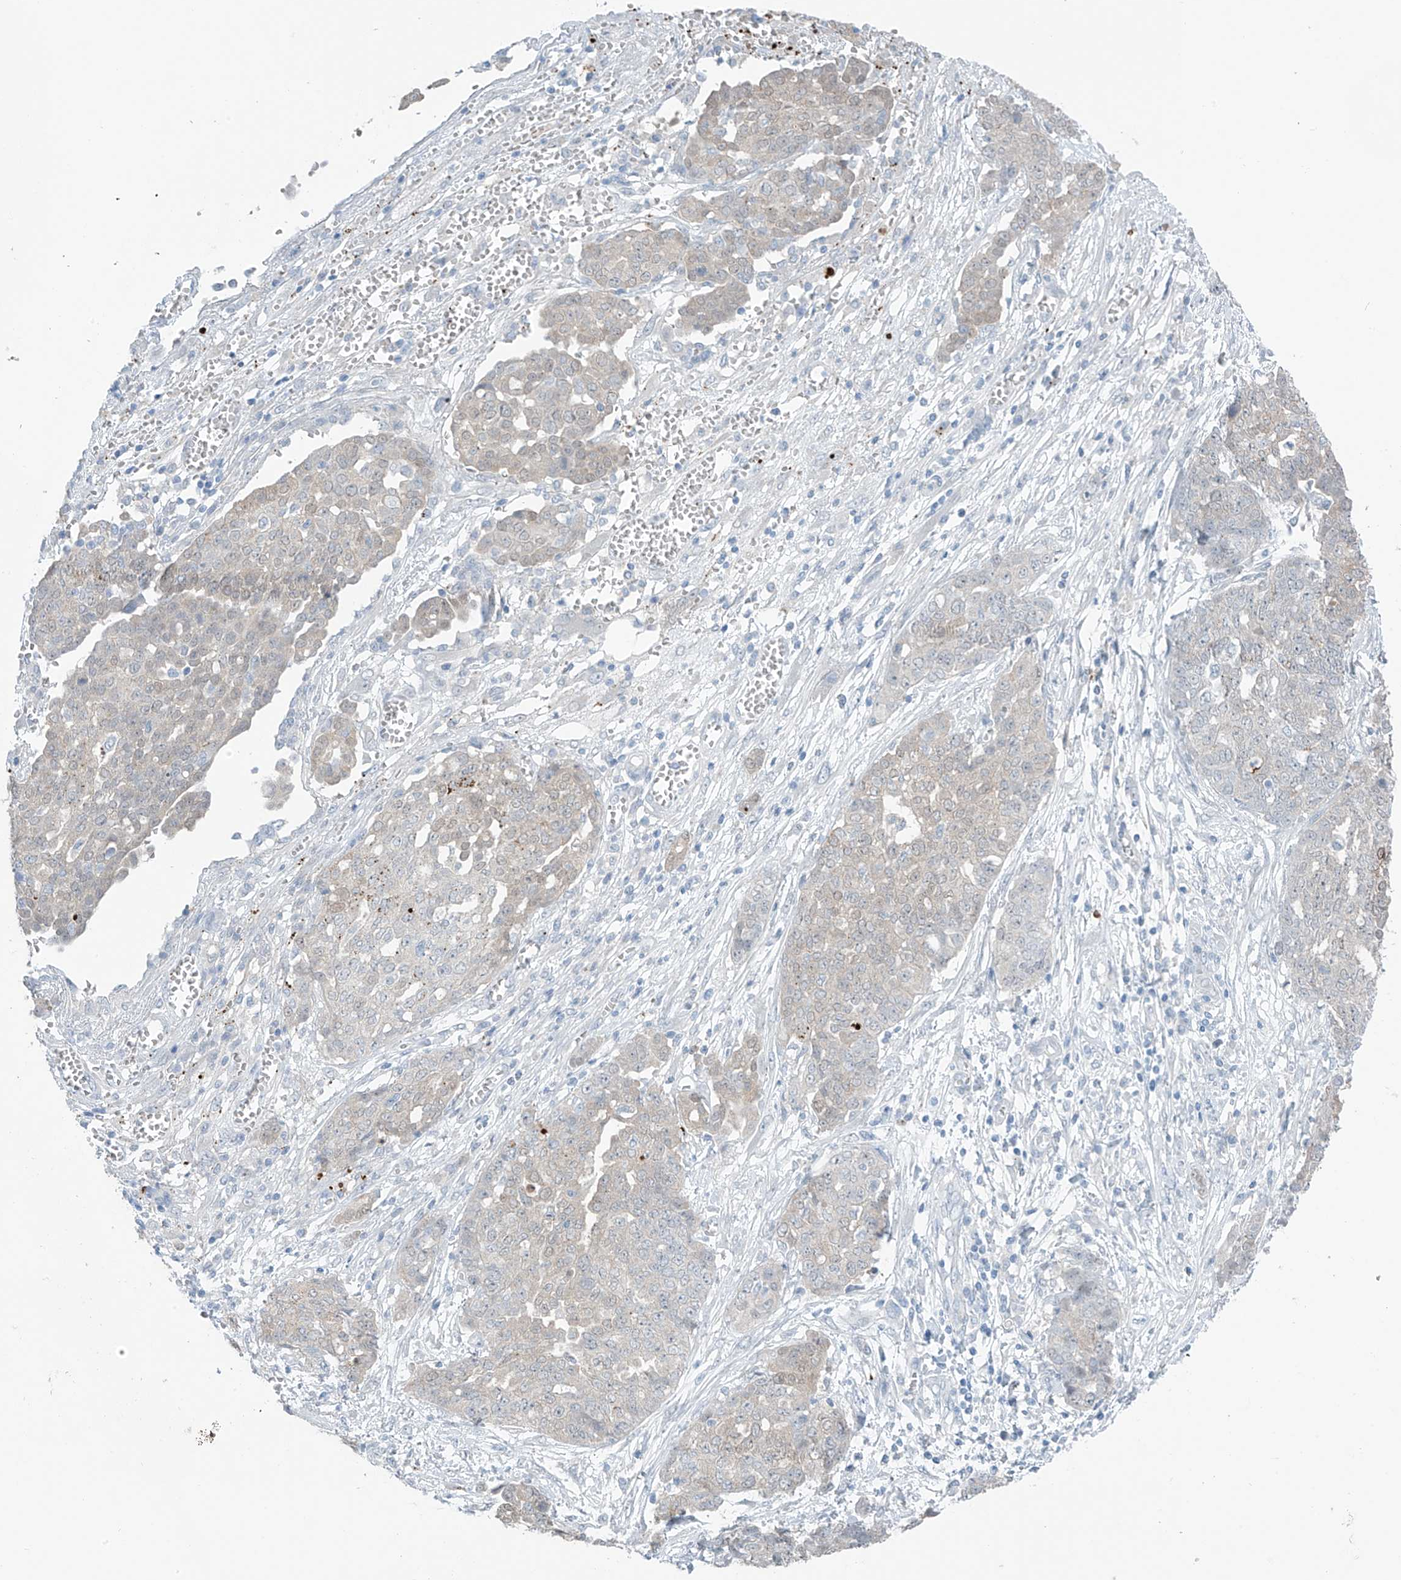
{"staining": {"intensity": "negative", "quantity": "none", "location": "none"}, "tissue": "ovarian cancer", "cell_type": "Tumor cells", "image_type": "cancer", "snomed": [{"axis": "morphology", "description": "Cystadenocarcinoma, serous, NOS"}, {"axis": "topography", "description": "Soft tissue"}, {"axis": "topography", "description": "Ovary"}], "caption": "This is an IHC image of human serous cystadenocarcinoma (ovarian). There is no positivity in tumor cells.", "gene": "ZNF793", "patient": {"sex": "female", "age": 57}}